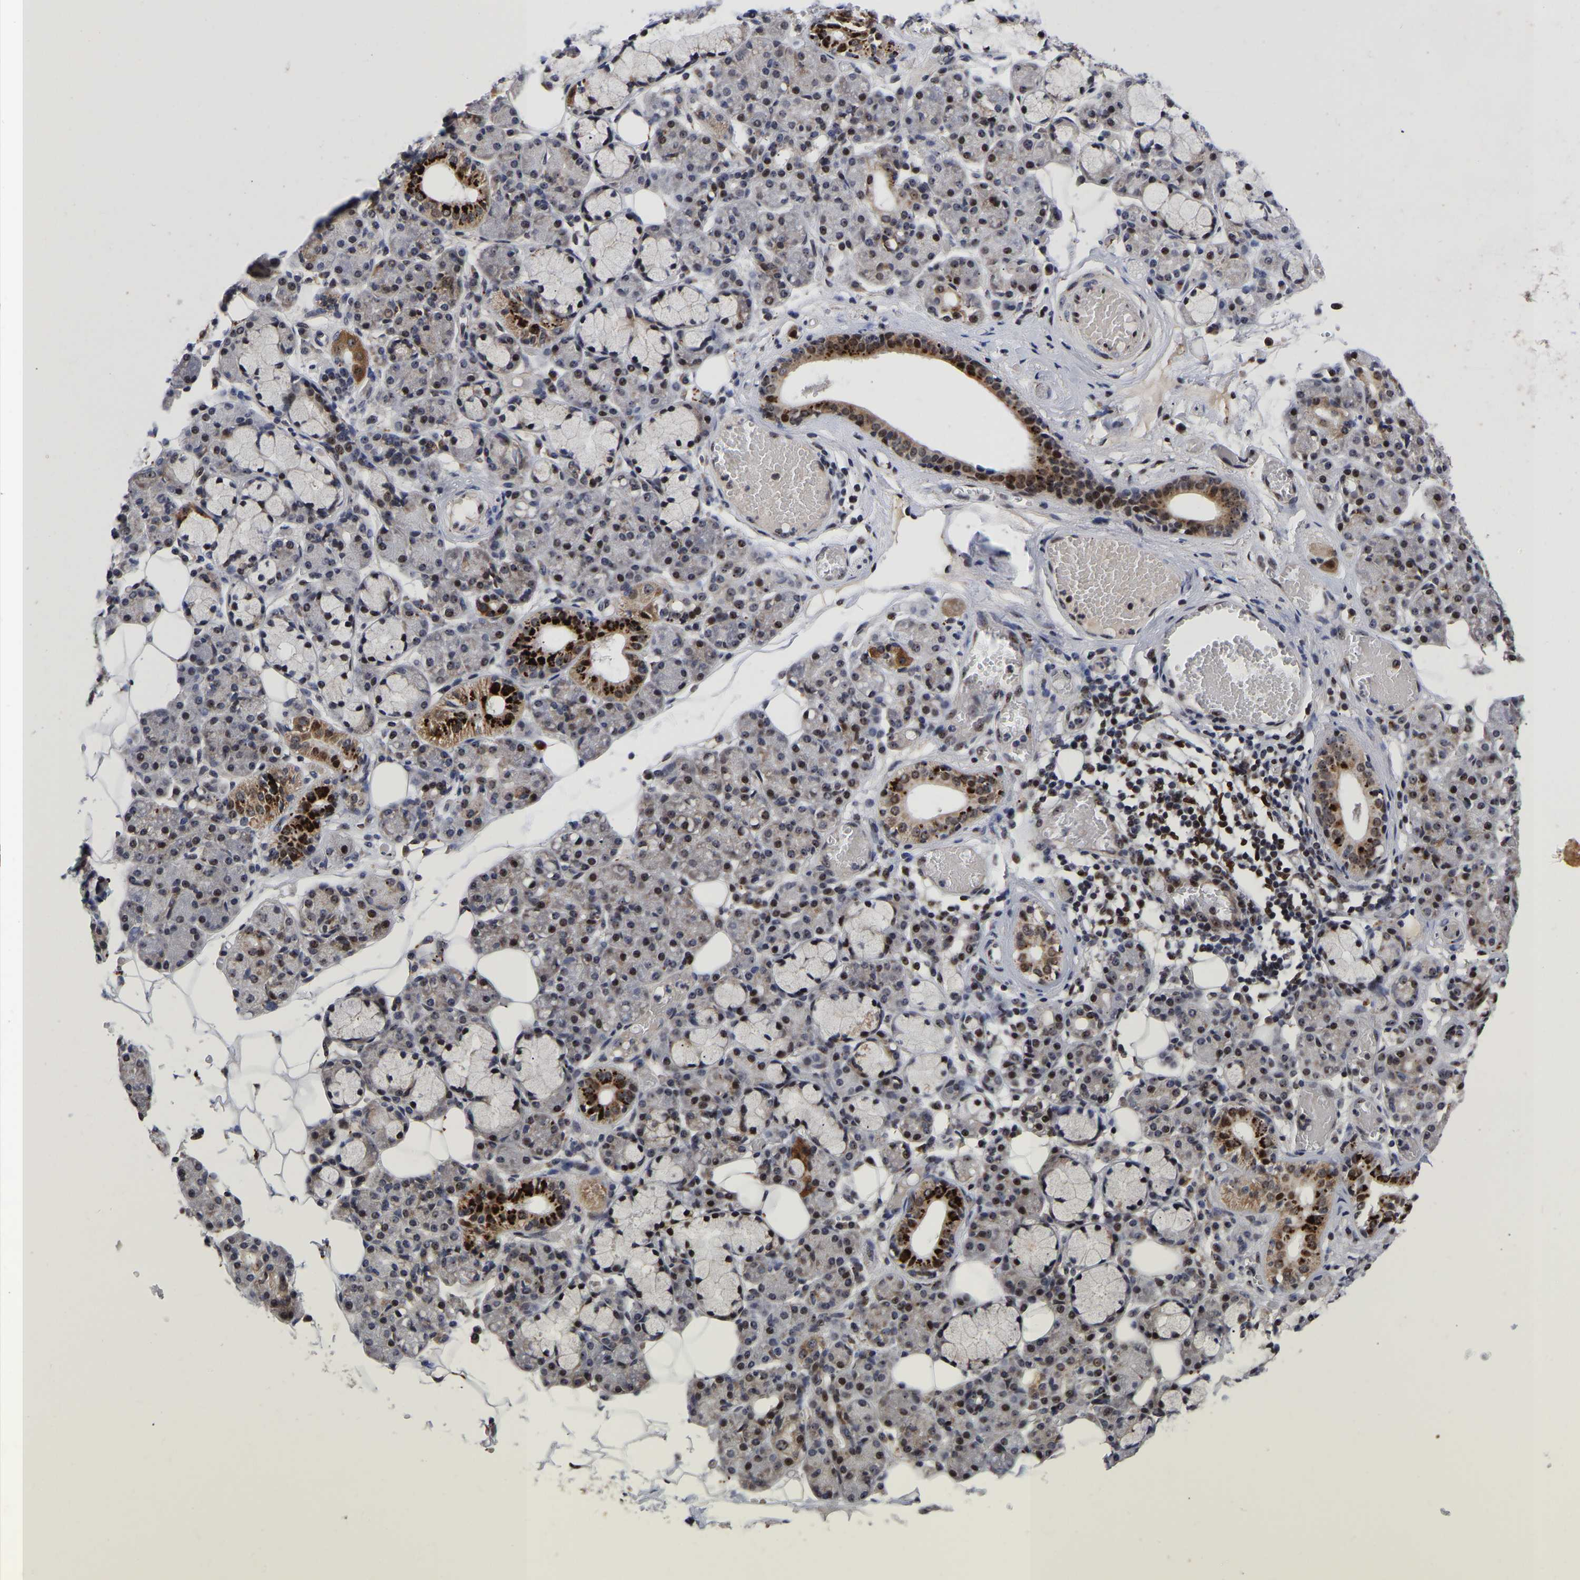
{"staining": {"intensity": "strong", "quantity": ">75%", "location": "cytoplasmic/membranous,nuclear"}, "tissue": "salivary gland", "cell_type": "Glandular cells", "image_type": "normal", "snomed": [{"axis": "morphology", "description": "Normal tissue, NOS"}, {"axis": "topography", "description": "Salivary gland"}], "caption": "Immunohistochemistry image of unremarkable salivary gland stained for a protein (brown), which exhibits high levels of strong cytoplasmic/membranous,nuclear staining in approximately >75% of glandular cells.", "gene": "JUNB", "patient": {"sex": "male", "age": 63}}